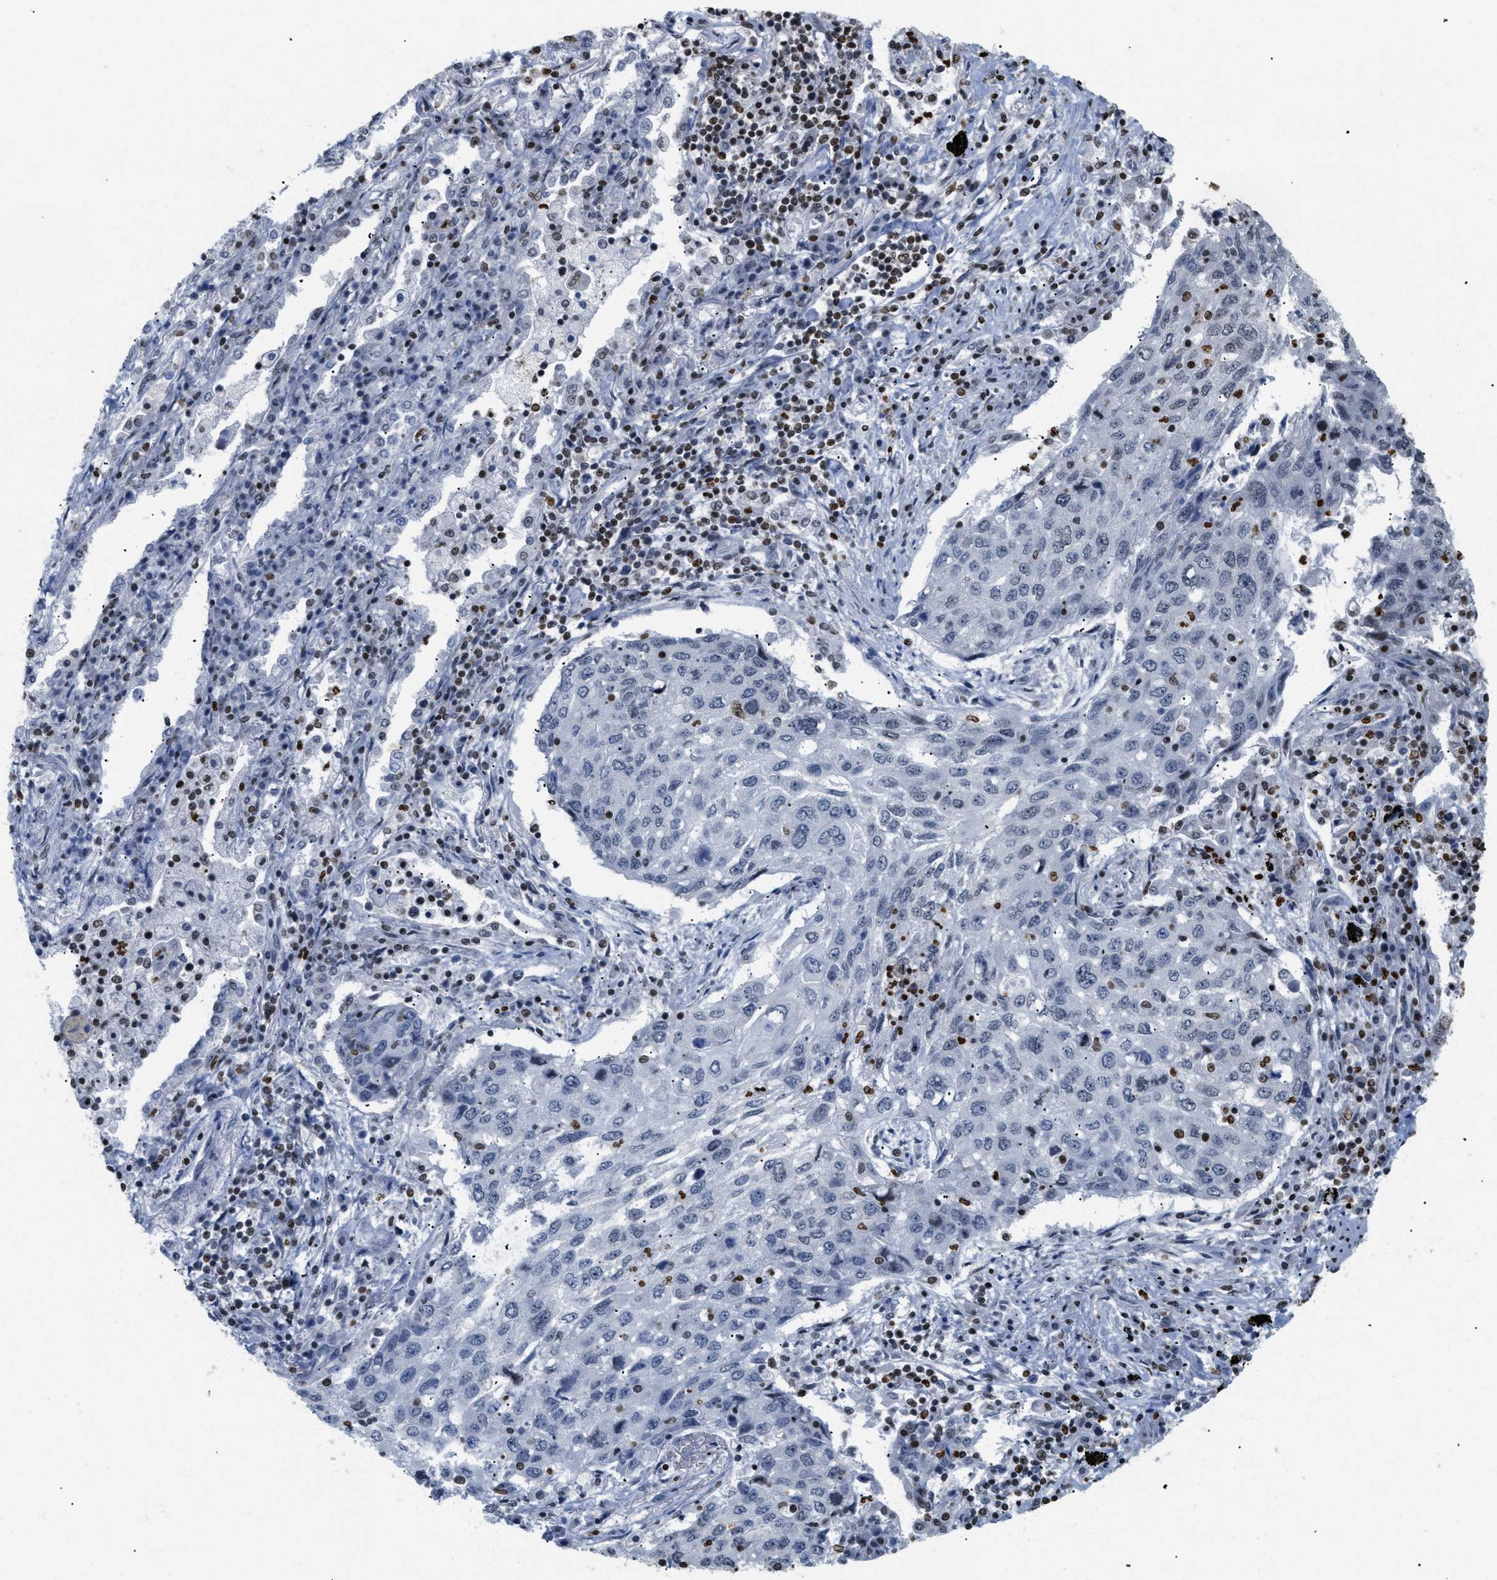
{"staining": {"intensity": "negative", "quantity": "none", "location": "none"}, "tissue": "lung cancer", "cell_type": "Tumor cells", "image_type": "cancer", "snomed": [{"axis": "morphology", "description": "Squamous cell carcinoma, NOS"}, {"axis": "topography", "description": "Lung"}], "caption": "High magnification brightfield microscopy of squamous cell carcinoma (lung) stained with DAB (brown) and counterstained with hematoxylin (blue): tumor cells show no significant staining. The staining is performed using DAB (3,3'-diaminobenzidine) brown chromogen with nuclei counter-stained in using hematoxylin.", "gene": "HMGN2", "patient": {"sex": "female", "age": 63}}